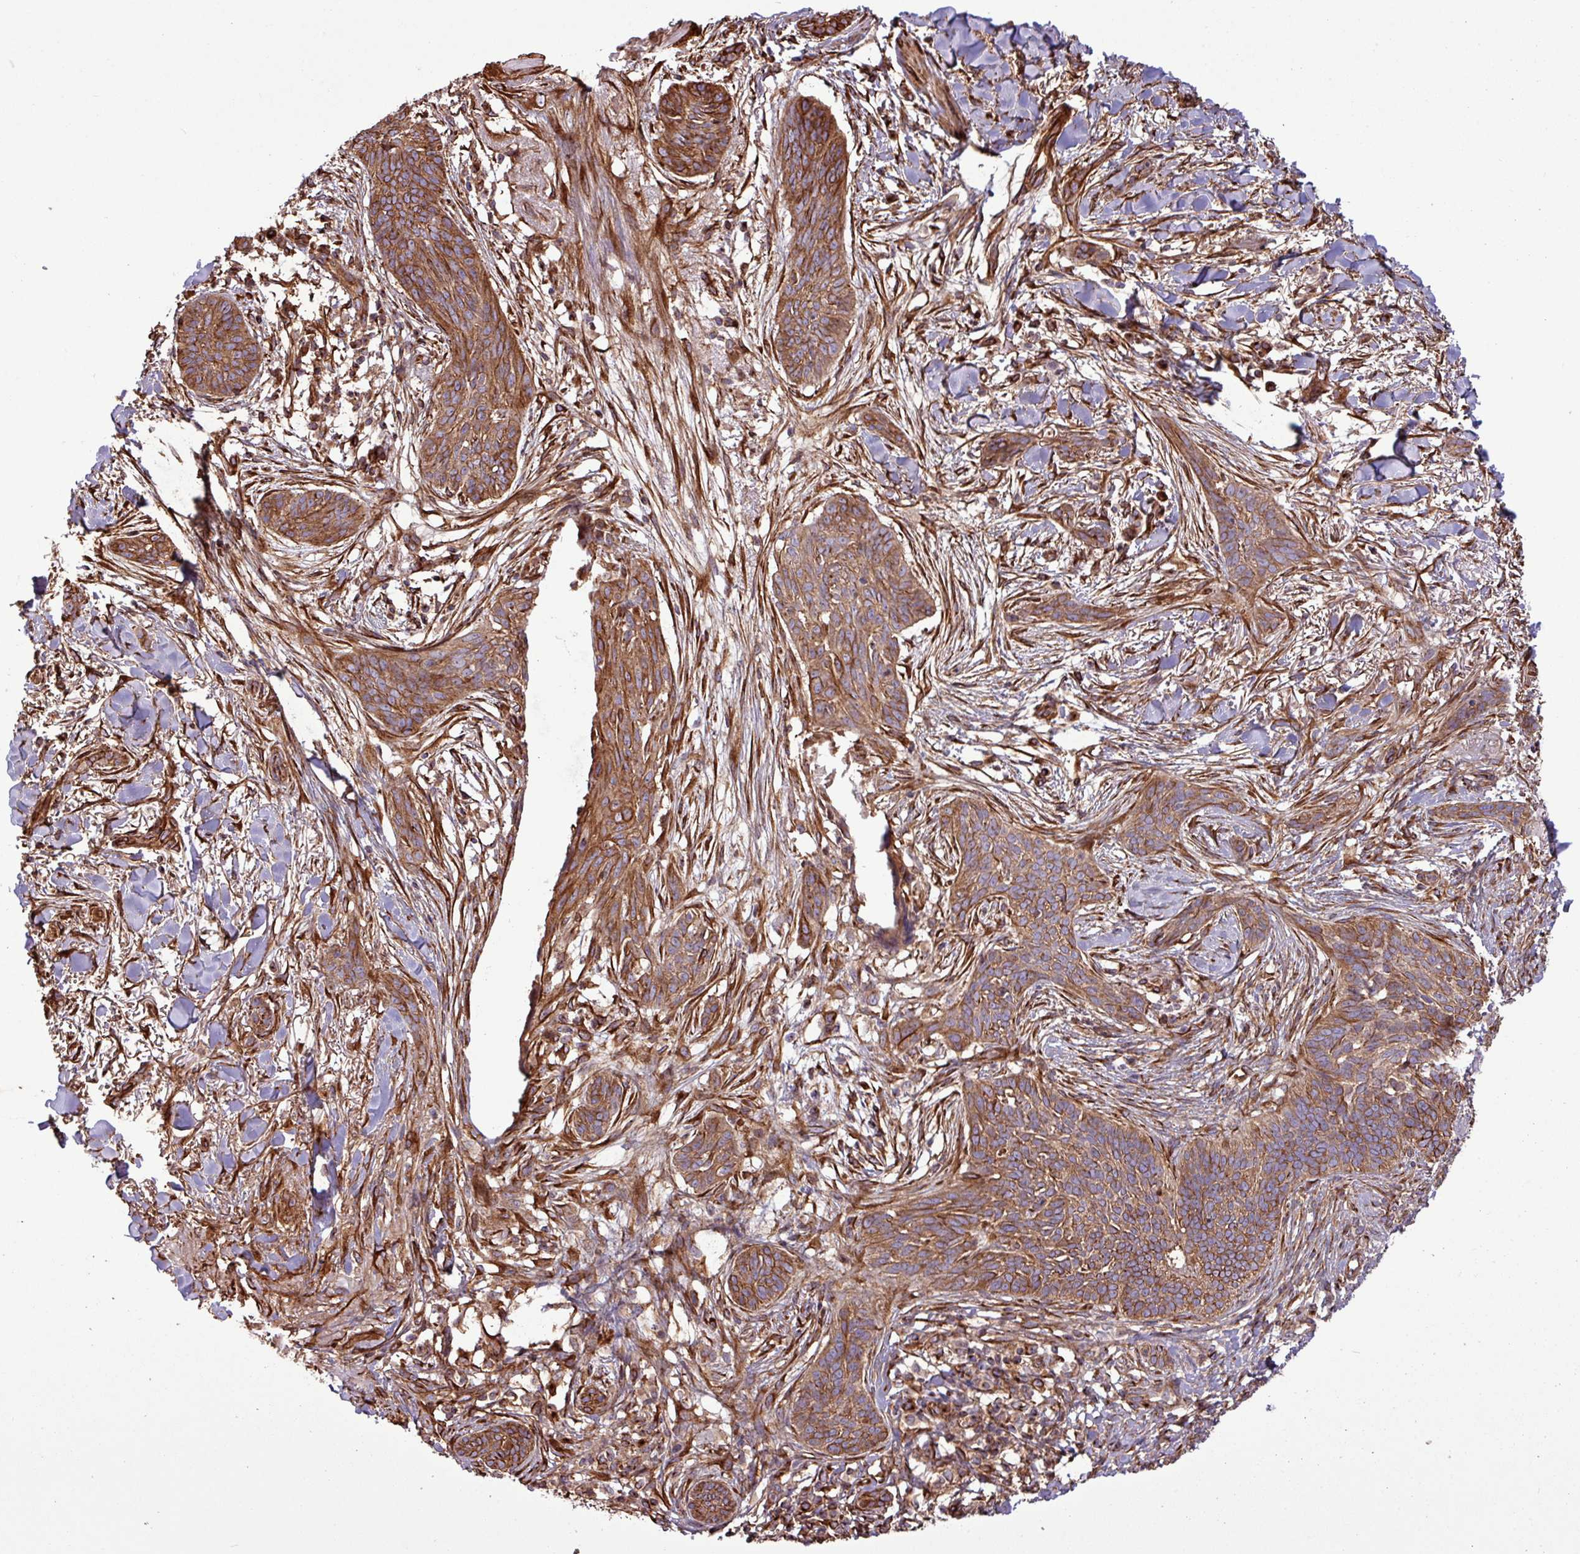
{"staining": {"intensity": "strong", "quantity": ">75%", "location": "cytoplasmic/membranous"}, "tissue": "skin cancer", "cell_type": "Tumor cells", "image_type": "cancer", "snomed": [{"axis": "morphology", "description": "Basal cell carcinoma"}, {"axis": "topography", "description": "Skin"}], "caption": "Skin cancer tissue shows strong cytoplasmic/membranous staining in about >75% of tumor cells", "gene": "ZNF300", "patient": {"sex": "male", "age": 52}}